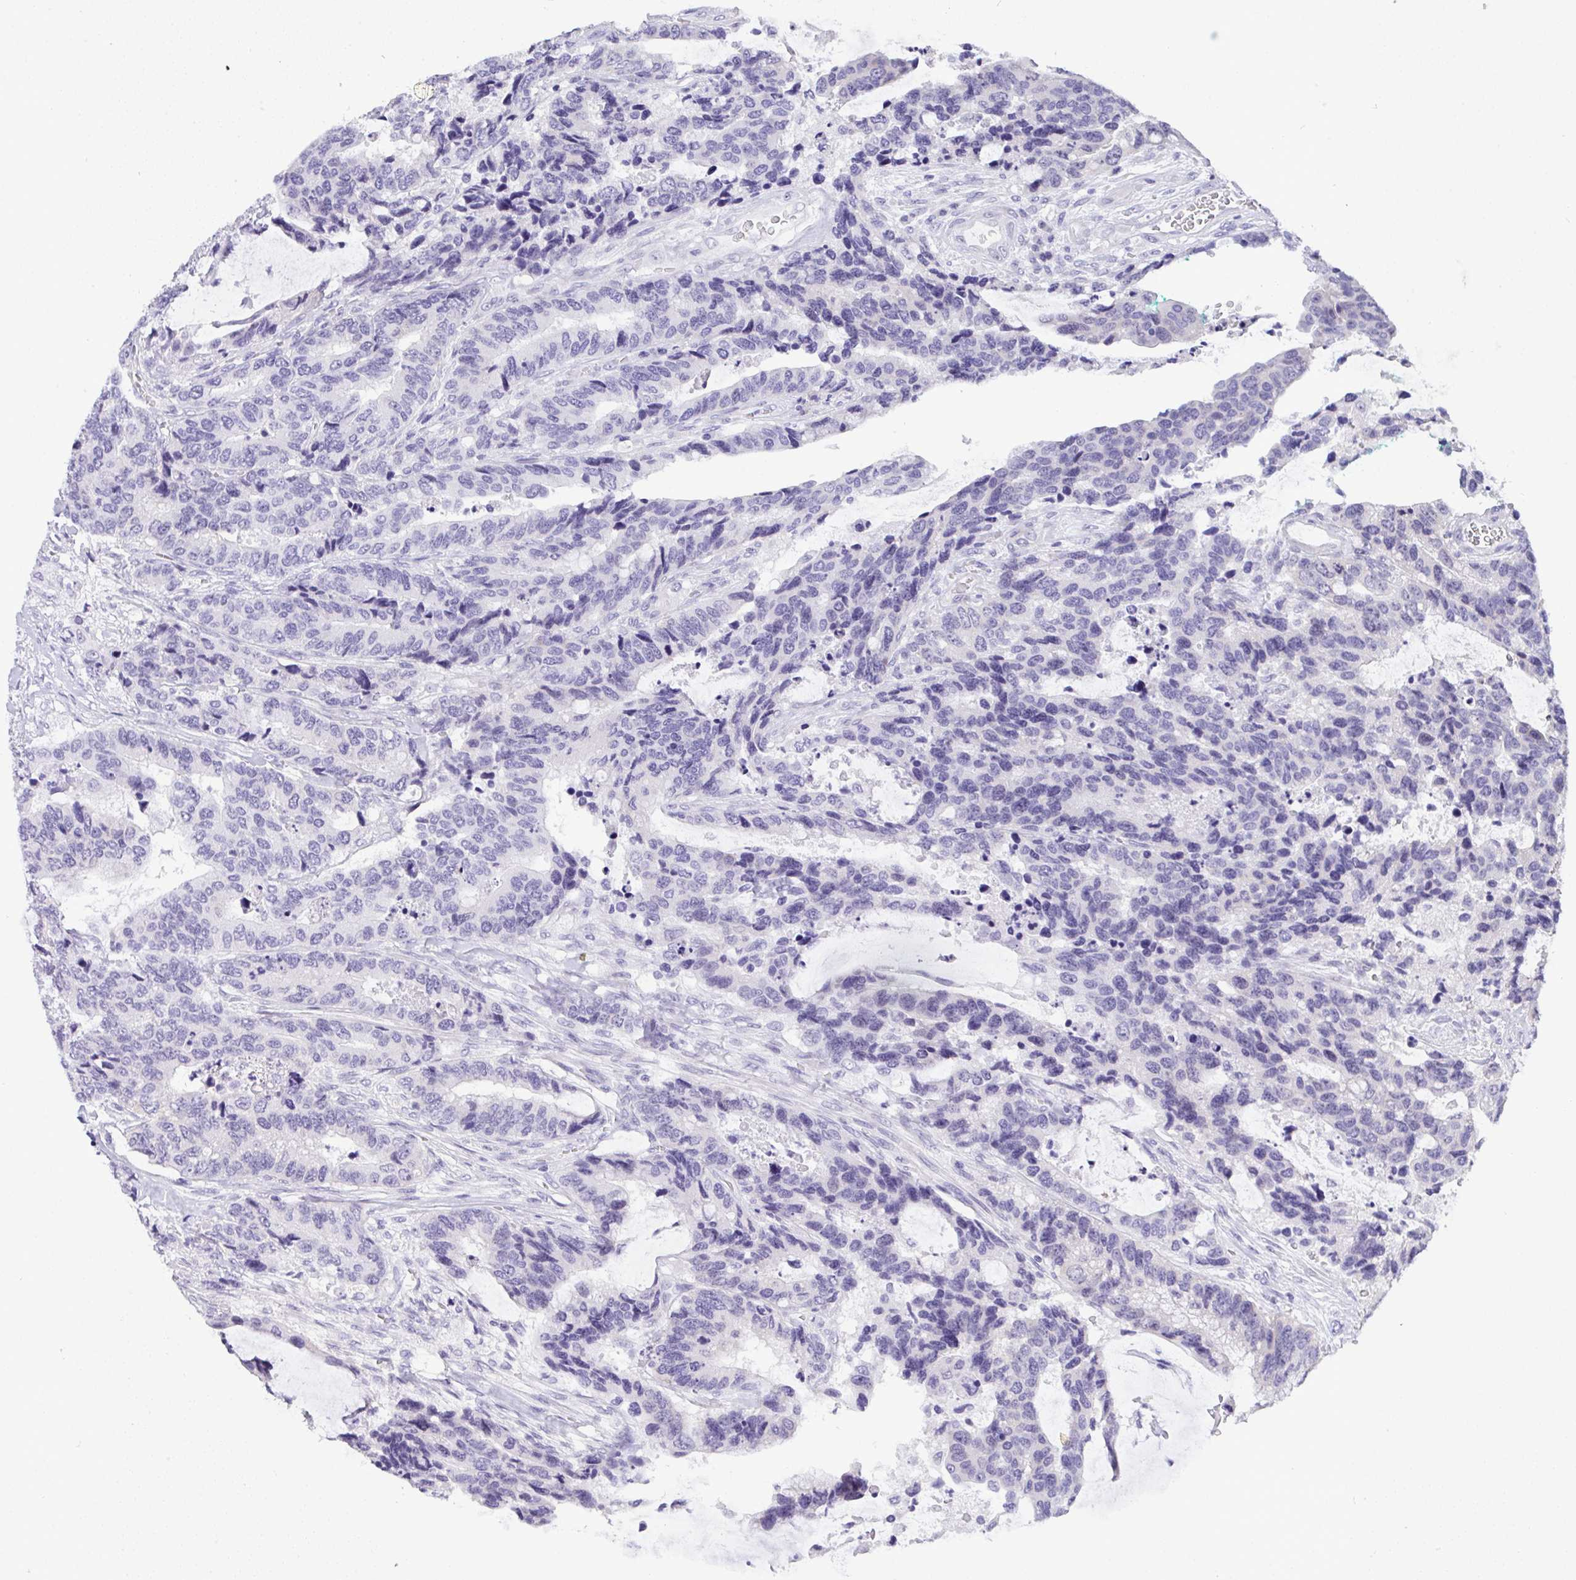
{"staining": {"intensity": "negative", "quantity": "none", "location": "none"}, "tissue": "colorectal cancer", "cell_type": "Tumor cells", "image_type": "cancer", "snomed": [{"axis": "morphology", "description": "Adenocarcinoma, NOS"}, {"axis": "topography", "description": "Rectum"}], "caption": "The micrograph demonstrates no significant positivity in tumor cells of adenocarcinoma (colorectal).", "gene": "YBX2", "patient": {"sex": "female", "age": 59}}